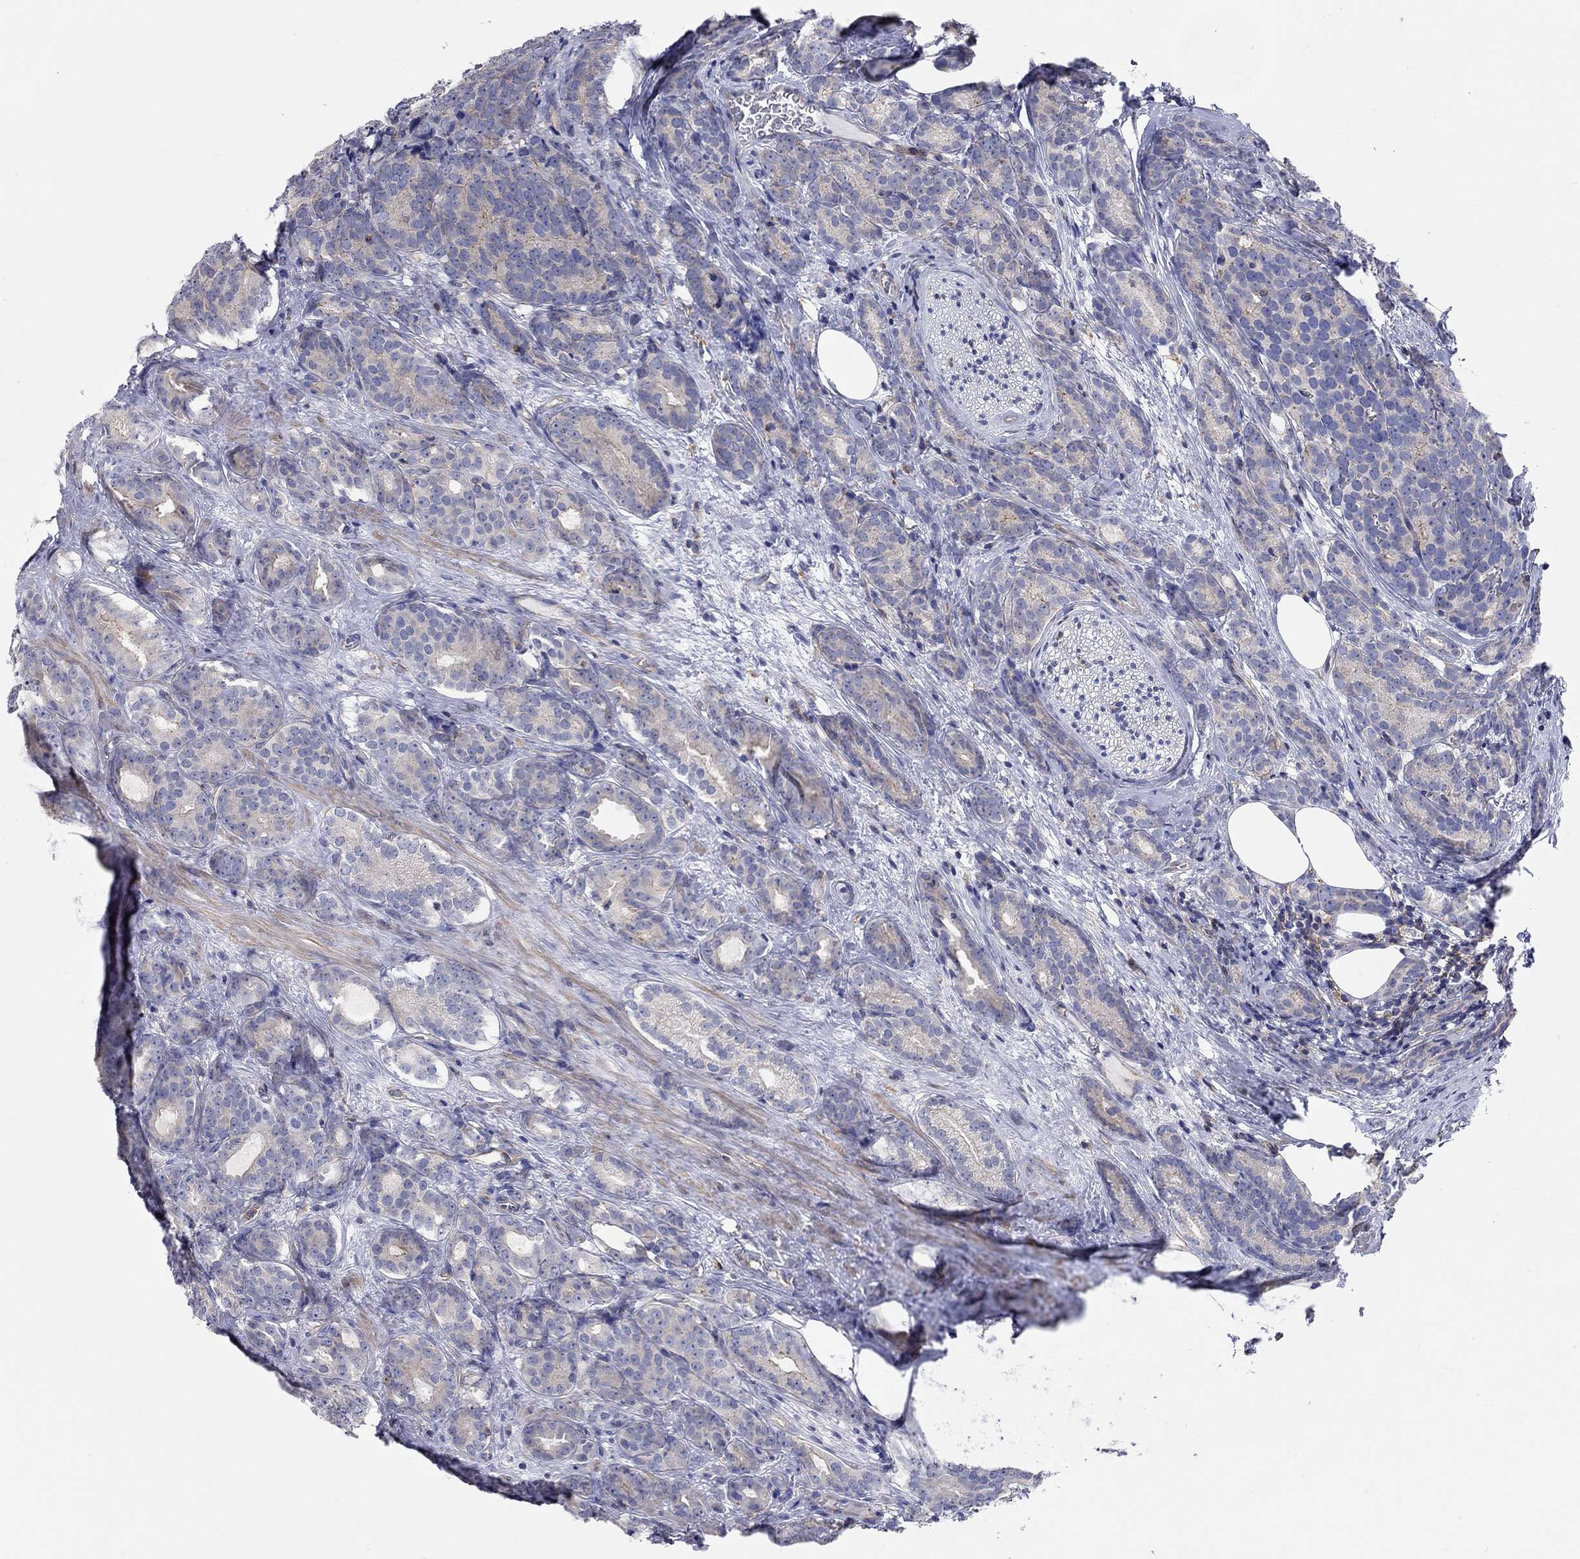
{"staining": {"intensity": "negative", "quantity": "none", "location": "none"}, "tissue": "prostate cancer", "cell_type": "Tumor cells", "image_type": "cancer", "snomed": [{"axis": "morphology", "description": "Adenocarcinoma, NOS"}, {"axis": "topography", "description": "Prostate"}], "caption": "High power microscopy histopathology image of an immunohistochemistry photomicrograph of prostate adenocarcinoma, revealing no significant positivity in tumor cells.", "gene": "PCDHGA10", "patient": {"sex": "male", "age": 71}}